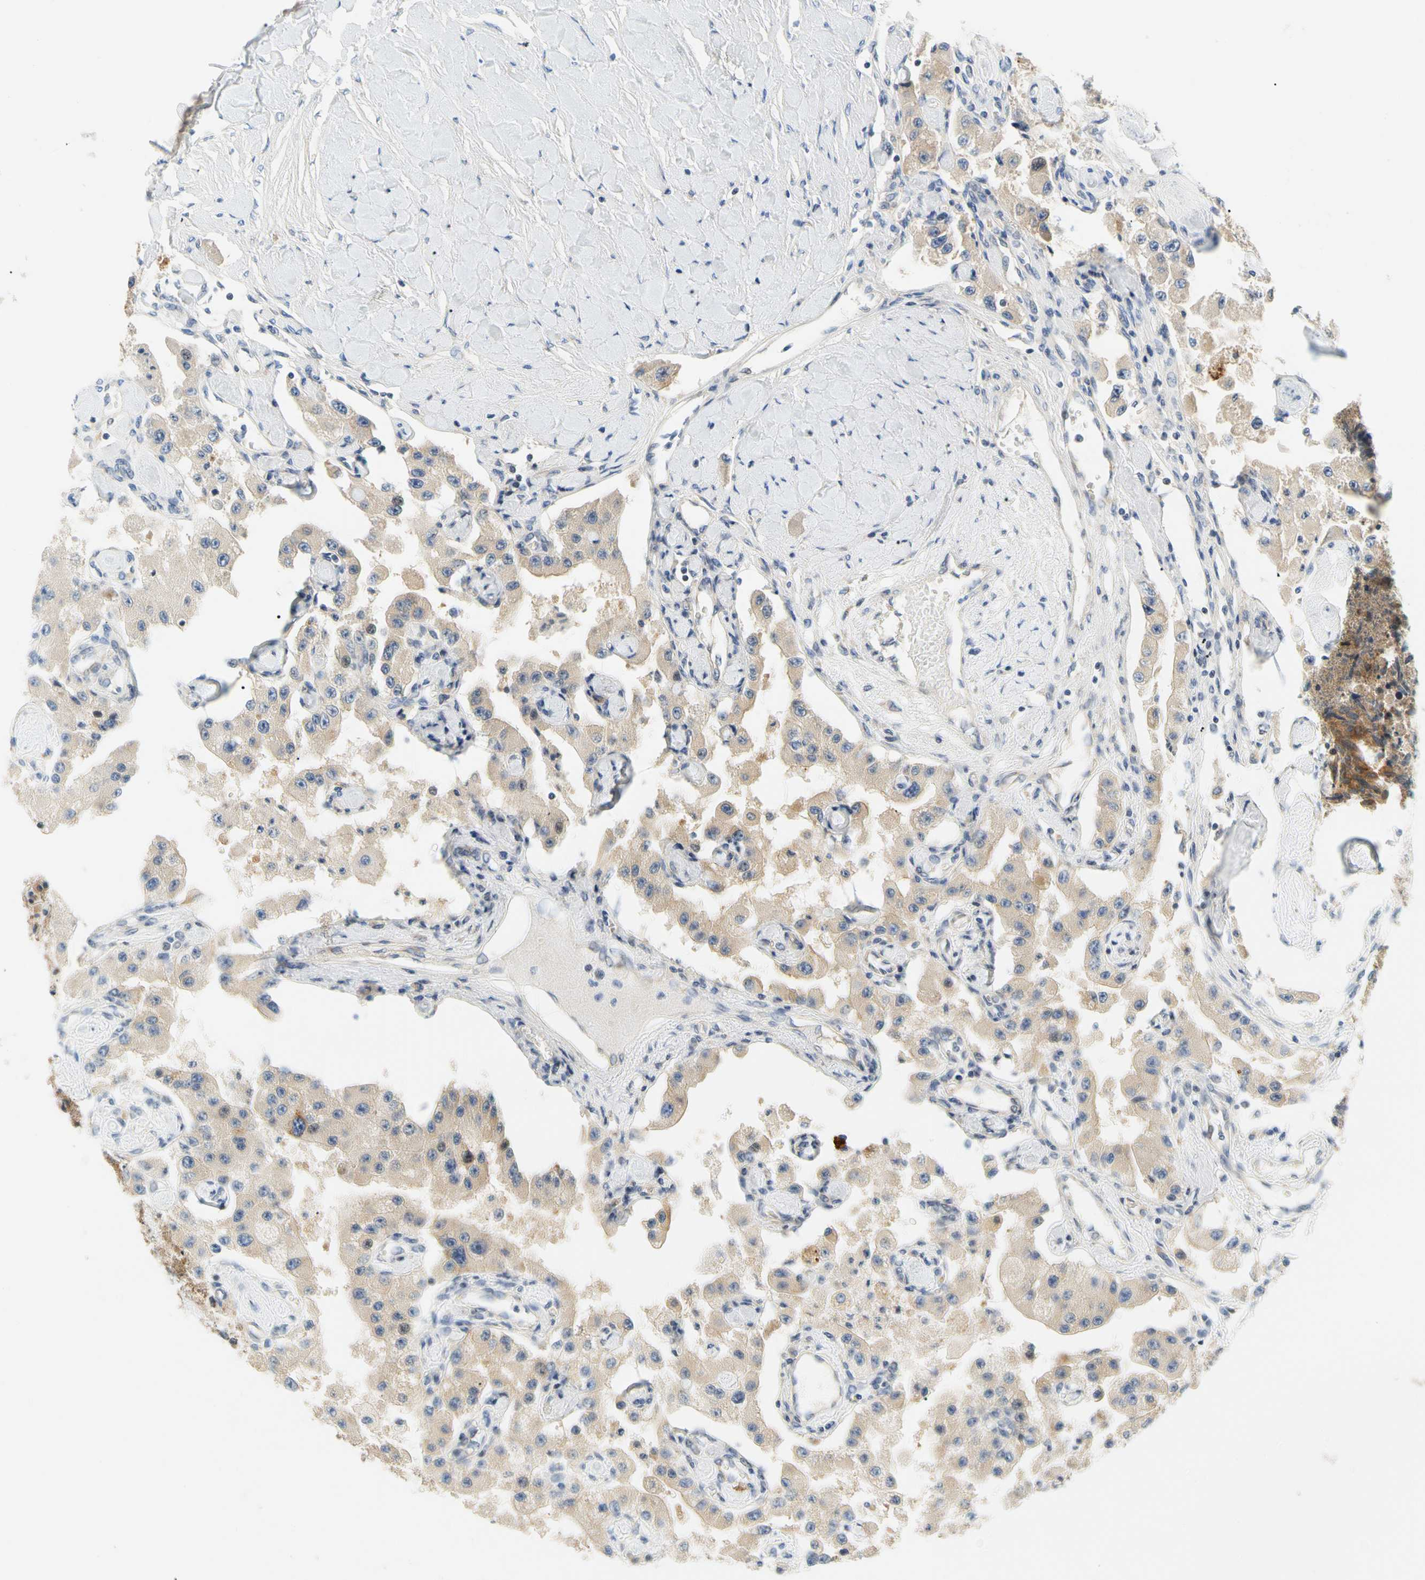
{"staining": {"intensity": "weak", "quantity": ">75%", "location": "cytoplasmic/membranous"}, "tissue": "carcinoid", "cell_type": "Tumor cells", "image_type": "cancer", "snomed": [{"axis": "morphology", "description": "Carcinoid, malignant, NOS"}, {"axis": "topography", "description": "Pancreas"}], "caption": "Immunohistochemistry (IHC) image of neoplastic tissue: human carcinoid (malignant) stained using IHC displays low levels of weak protein expression localized specifically in the cytoplasmic/membranous of tumor cells, appearing as a cytoplasmic/membranous brown color.", "gene": "LRRC47", "patient": {"sex": "male", "age": 41}}